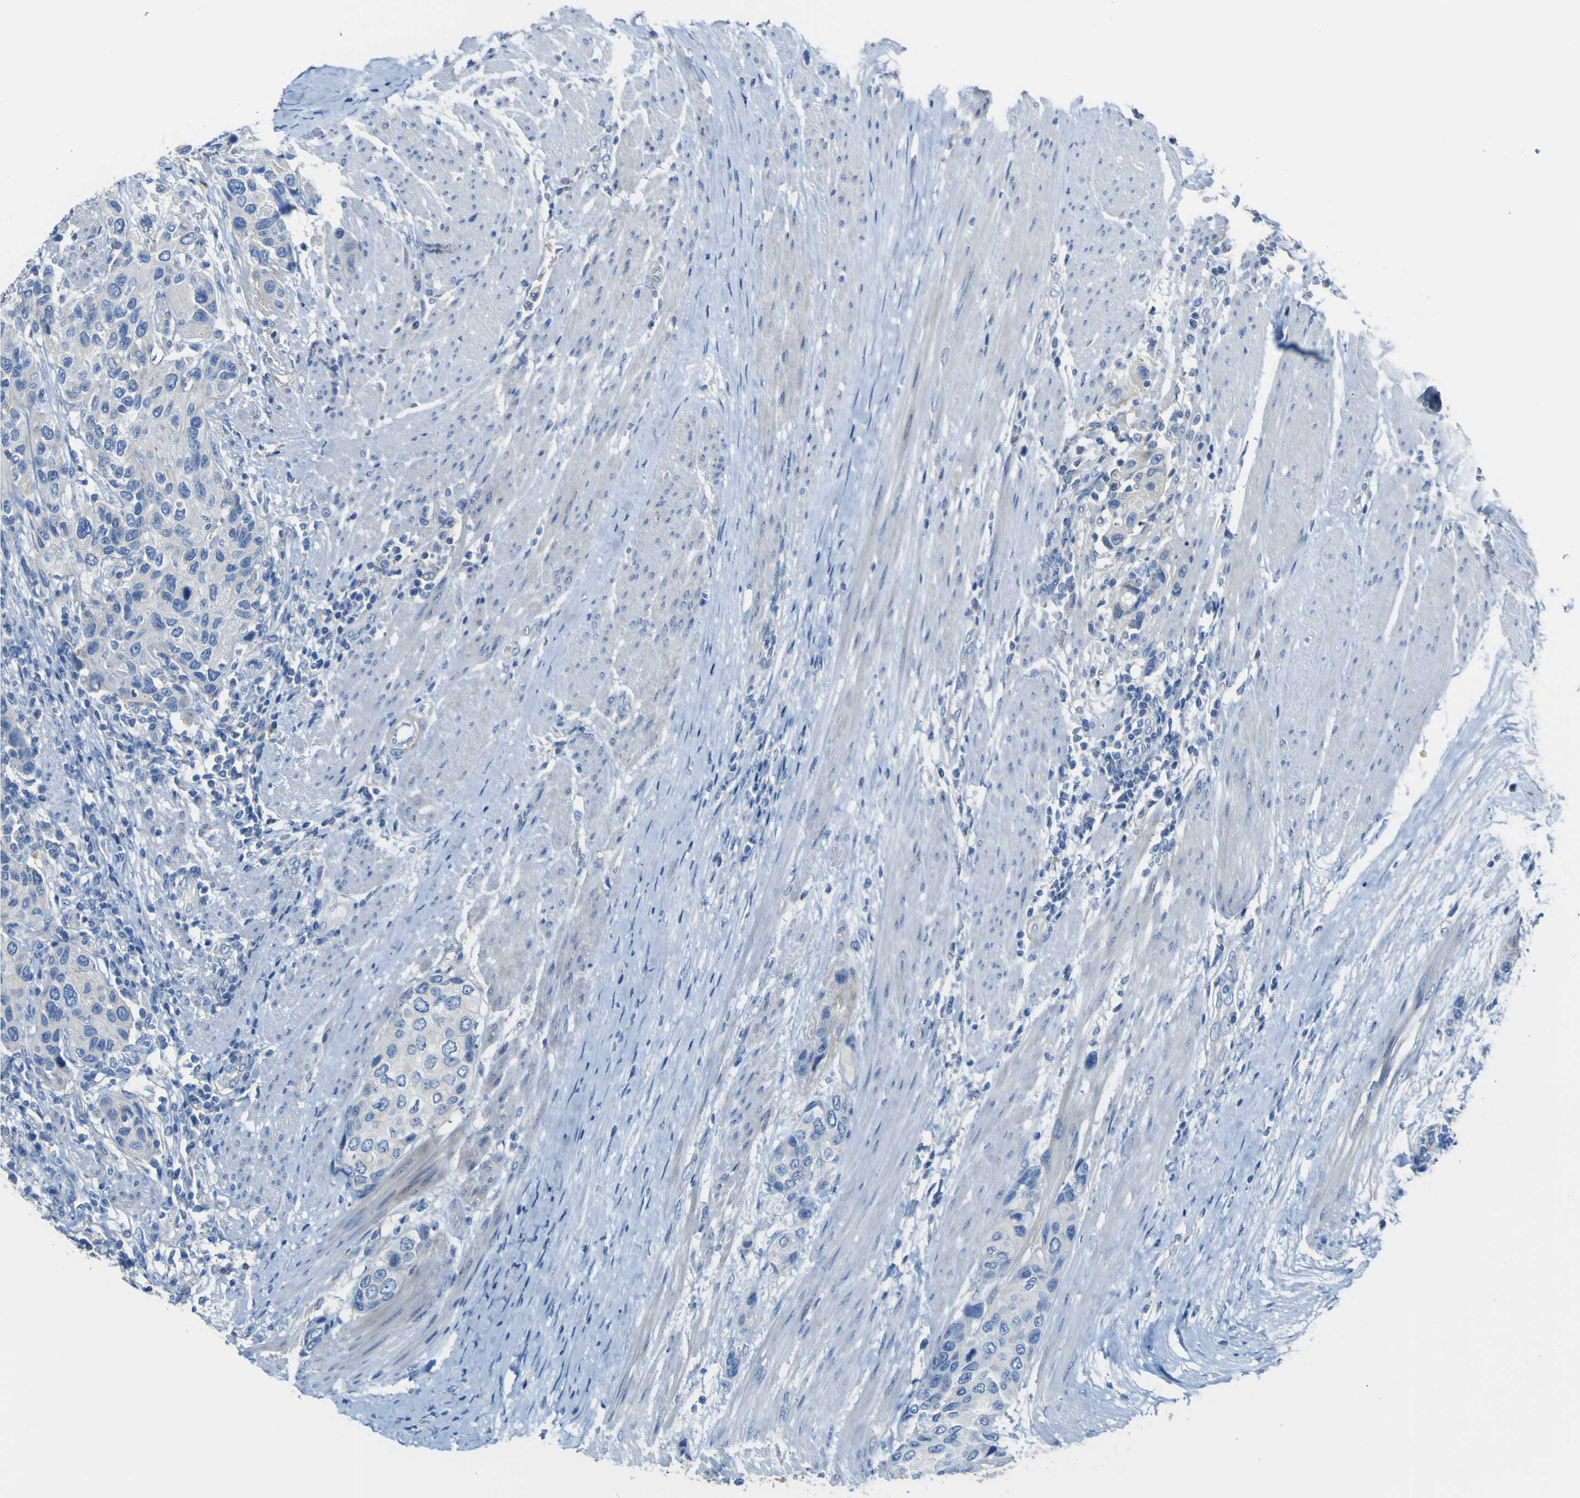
{"staining": {"intensity": "negative", "quantity": "none", "location": "none"}, "tissue": "urothelial cancer", "cell_type": "Tumor cells", "image_type": "cancer", "snomed": [{"axis": "morphology", "description": "Urothelial carcinoma, High grade"}, {"axis": "topography", "description": "Urinary bladder"}], "caption": "This is a histopathology image of IHC staining of urothelial cancer, which shows no expression in tumor cells.", "gene": "ADGRA2", "patient": {"sex": "female", "age": 56}}